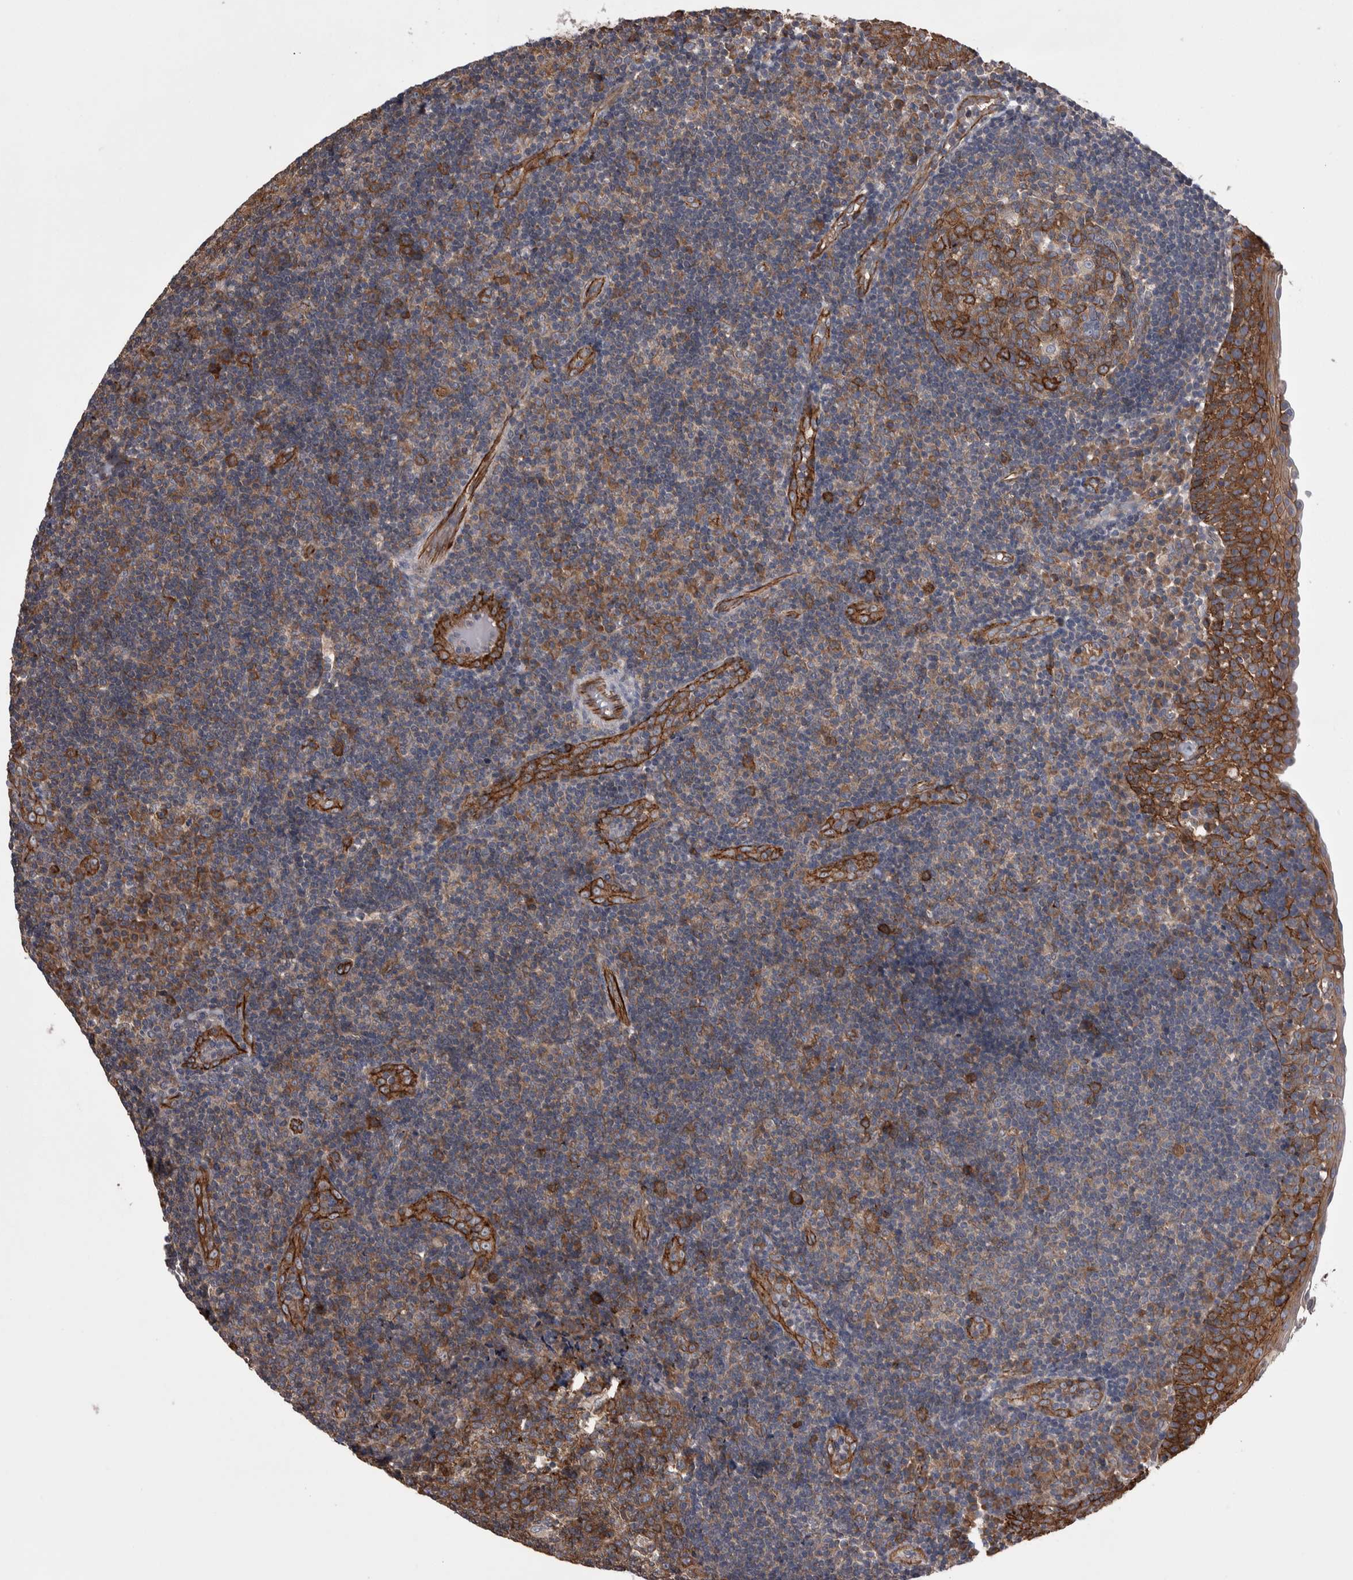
{"staining": {"intensity": "moderate", "quantity": "25%-75%", "location": "cytoplasmic/membranous"}, "tissue": "tonsil", "cell_type": "Germinal center cells", "image_type": "normal", "snomed": [{"axis": "morphology", "description": "Normal tissue, NOS"}, {"axis": "topography", "description": "Tonsil"}], "caption": "A brown stain highlights moderate cytoplasmic/membranous staining of a protein in germinal center cells of unremarkable tonsil.", "gene": "LIMA1", "patient": {"sex": "female", "age": 40}}